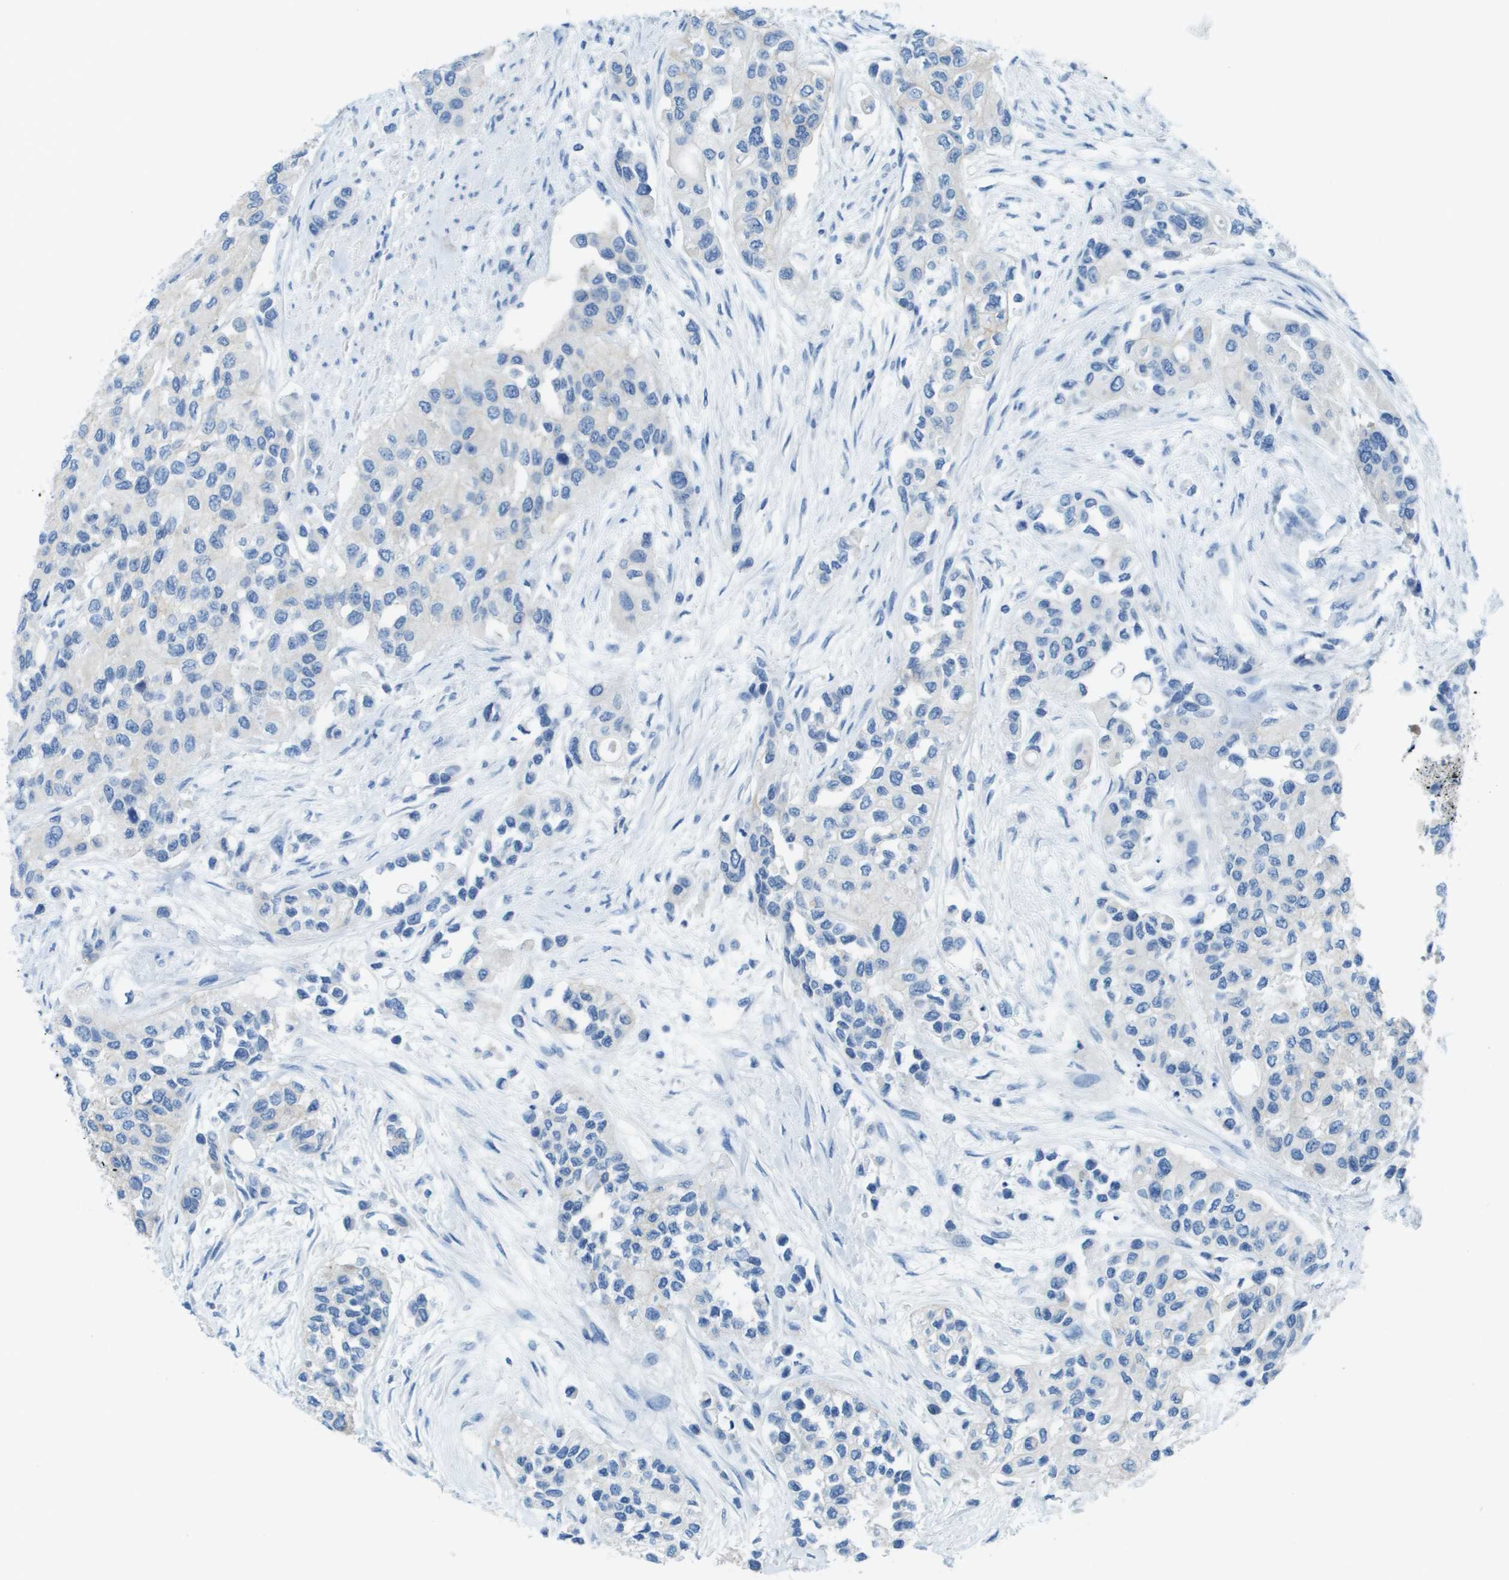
{"staining": {"intensity": "negative", "quantity": "none", "location": "none"}, "tissue": "urothelial cancer", "cell_type": "Tumor cells", "image_type": "cancer", "snomed": [{"axis": "morphology", "description": "Urothelial carcinoma, High grade"}, {"axis": "topography", "description": "Urinary bladder"}], "caption": "There is no significant positivity in tumor cells of urothelial cancer.", "gene": "CD46", "patient": {"sex": "female", "age": 56}}